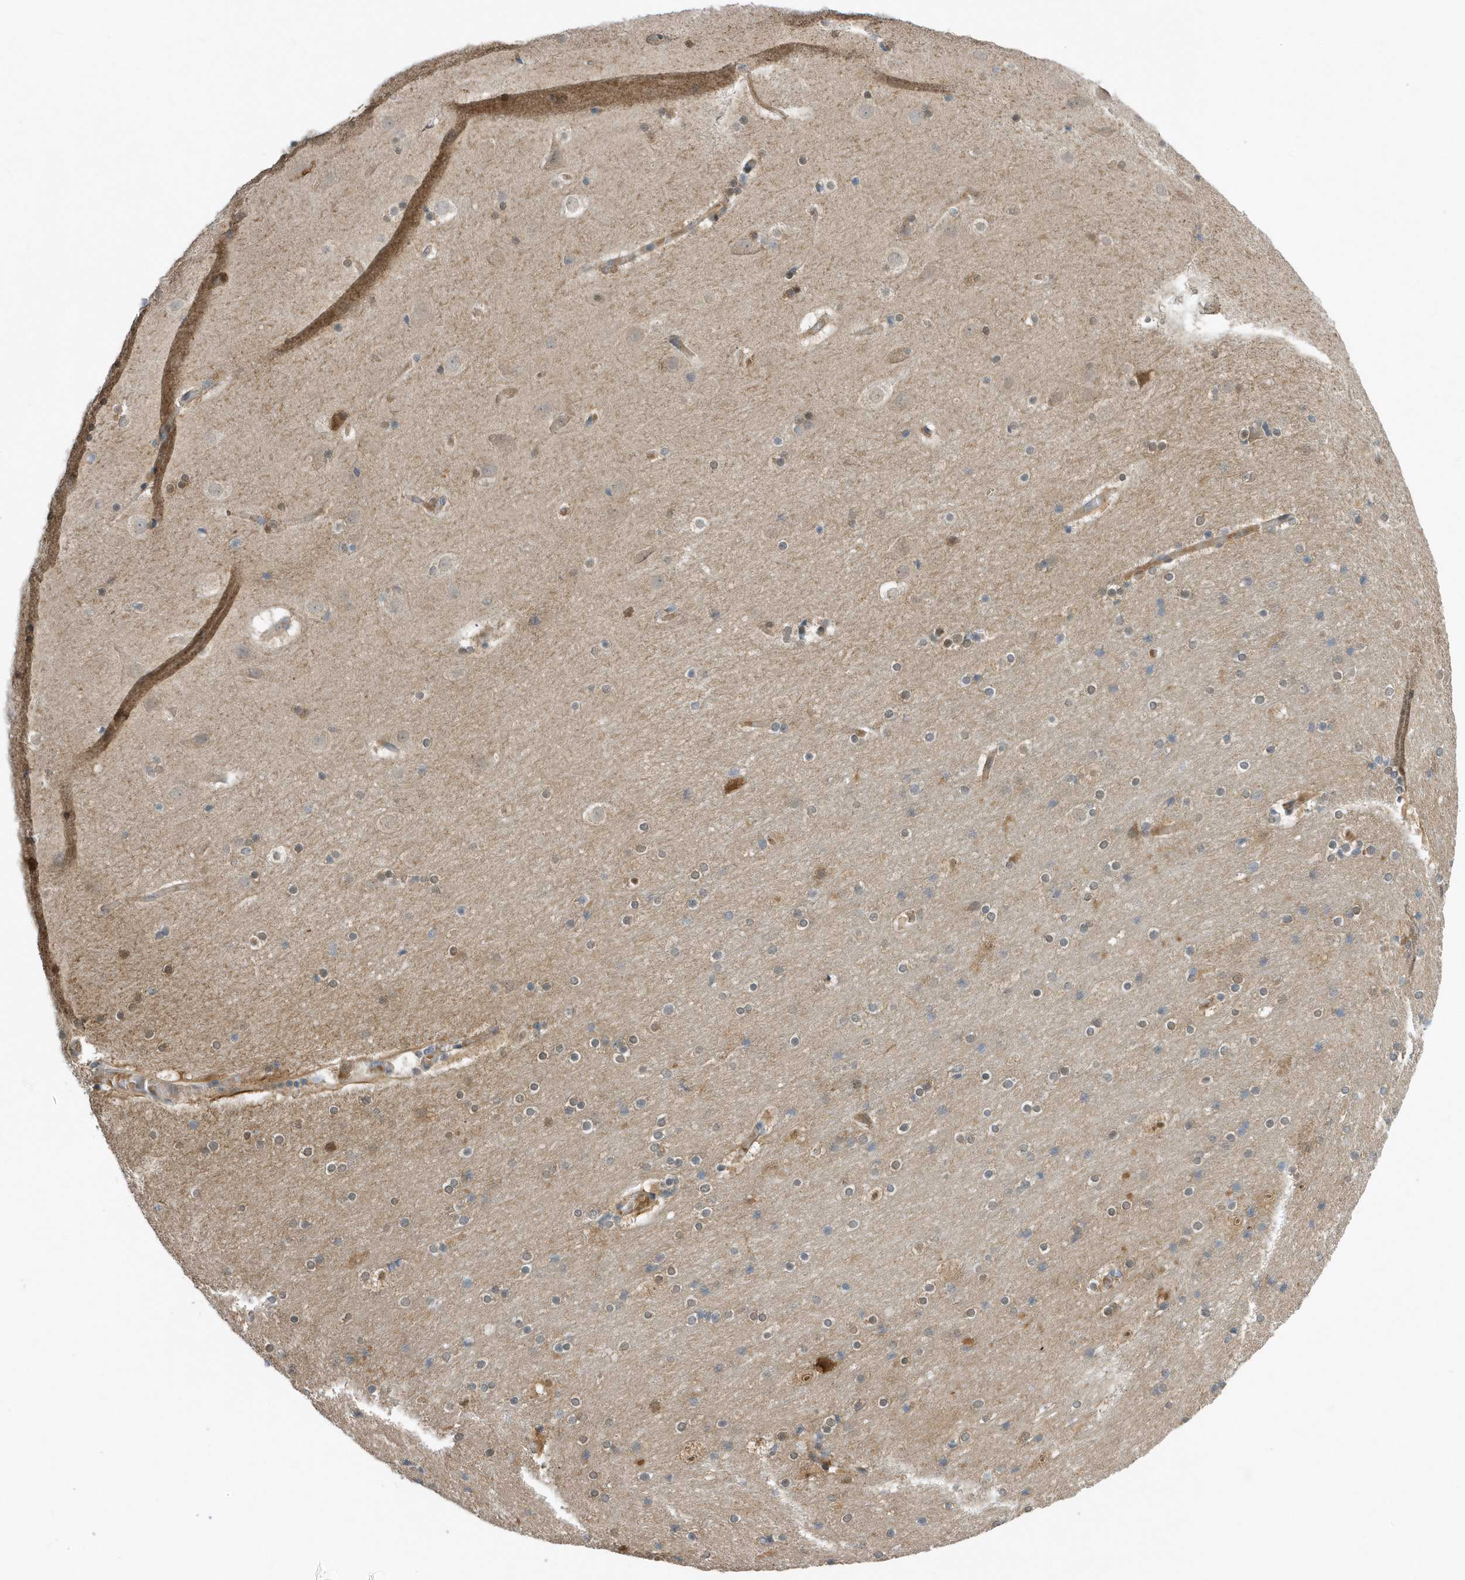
{"staining": {"intensity": "negative", "quantity": "none", "location": "none"}, "tissue": "cerebral cortex", "cell_type": "Endothelial cells", "image_type": "normal", "snomed": [{"axis": "morphology", "description": "Normal tissue, NOS"}, {"axis": "topography", "description": "Cerebral cortex"}], "caption": "Protein analysis of benign cerebral cortex displays no significant positivity in endothelial cells.", "gene": "USP53", "patient": {"sex": "male", "age": 57}}